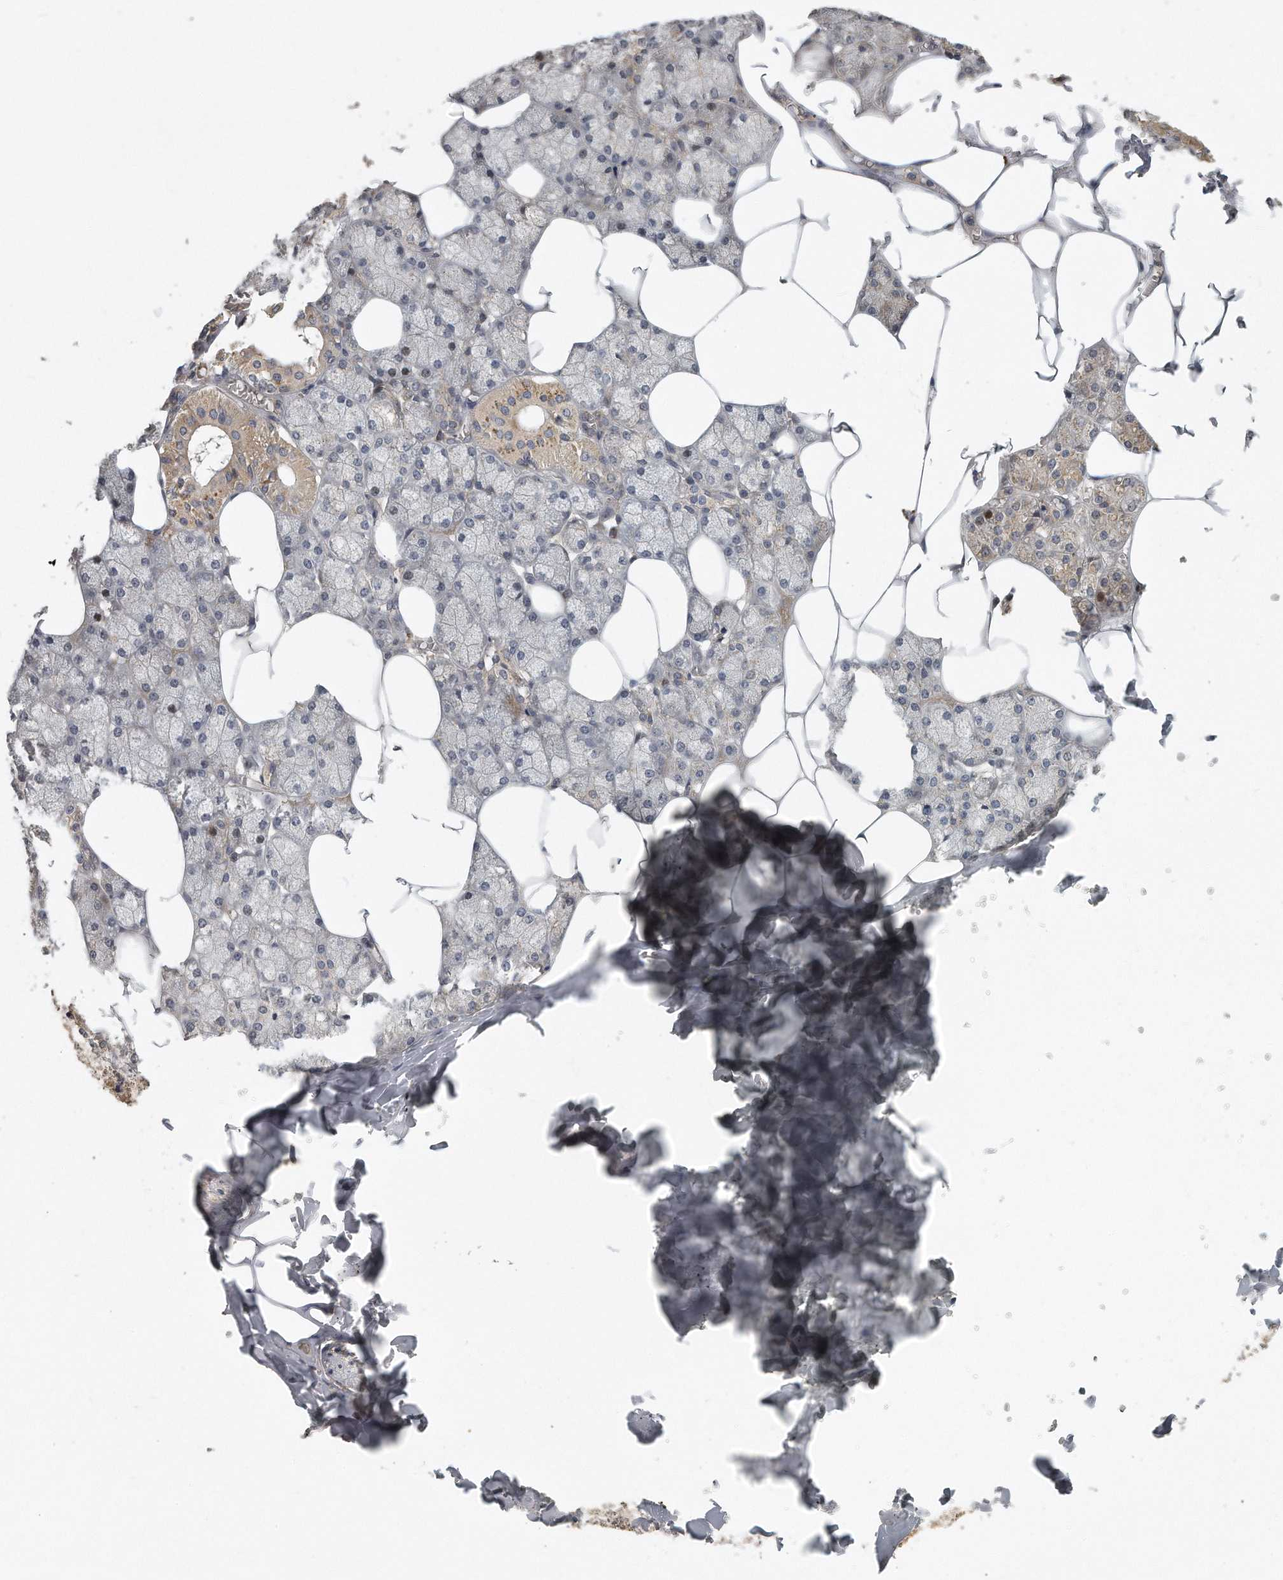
{"staining": {"intensity": "moderate", "quantity": "<25%", "location": "cytoplasmic/membranous"}, "tissue": "salivary gland", "cell_type": "Glandular cells", "image_type": "normal", "snomed": [{"axis": "morphology", "description": "Normal tissue, NOS"}, {"axis": "topography", "description": "Salivary gland"}], "caption": "Salivary gland was stained to show a protein in brown. There is low levels of moderate cytoplasmic/membranous expression in approximately <25% of glandular cells. (DAB (3,3'-diaminobenzidine) IHC with brightfield microscopy, high magnification).", "gene": "TRAPPC14", "patient": {"sex": "male", "age": 62}}